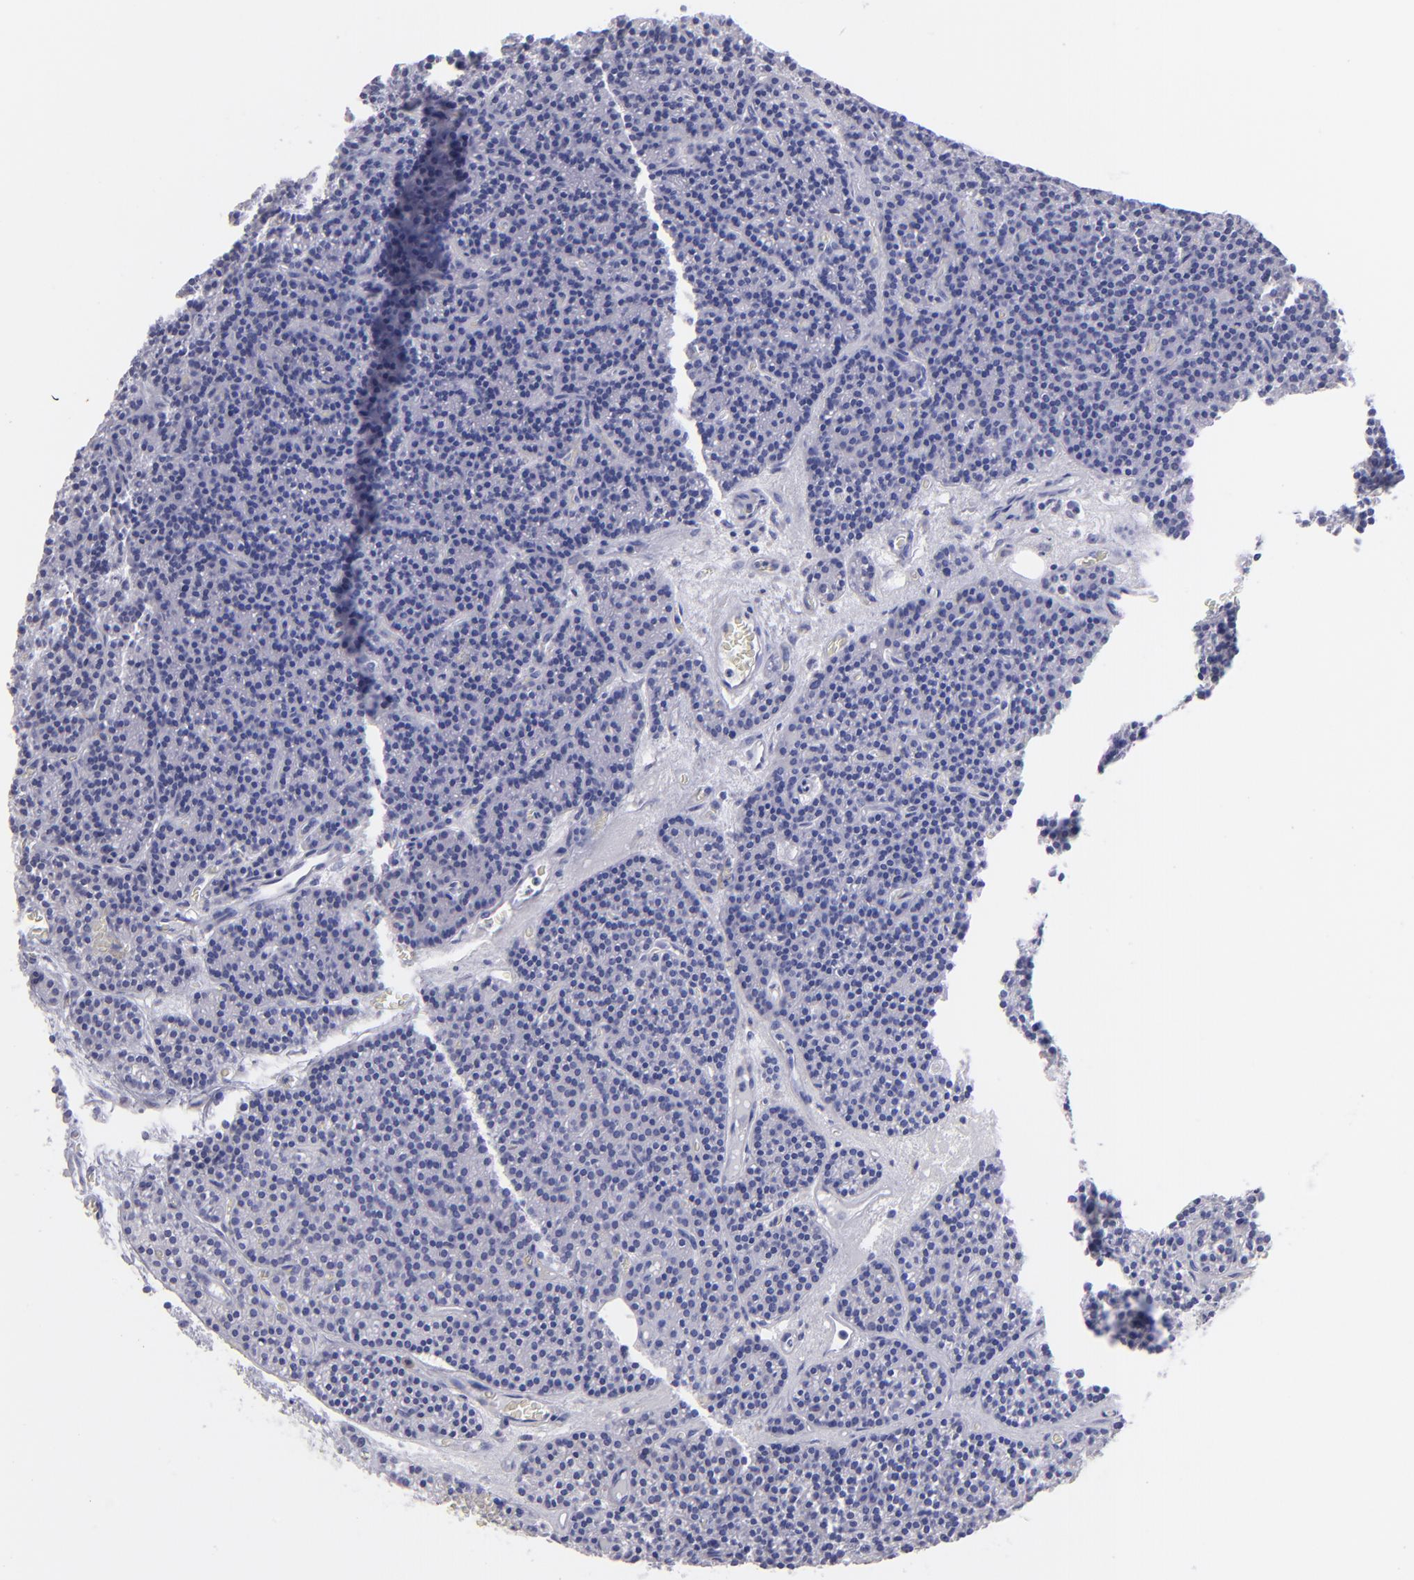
{"staining": {"intensity": "negative", "quantity": "none", "location": "none"}, "tissue": "parathyroid gland", "cell_type": "Glandular cells", "image_type": "normal", "snomed": [{"axis": "morphology", "description": "Normal tissue, NOS"}, {"axis": "topography", "description": "Parathyroid gland"}], "caption": "A photomicrograph of human parathyroid gland is negative for staining in glandular cells.", "gene": "MITF", "patient": {"sex": "male", "age": 57}}